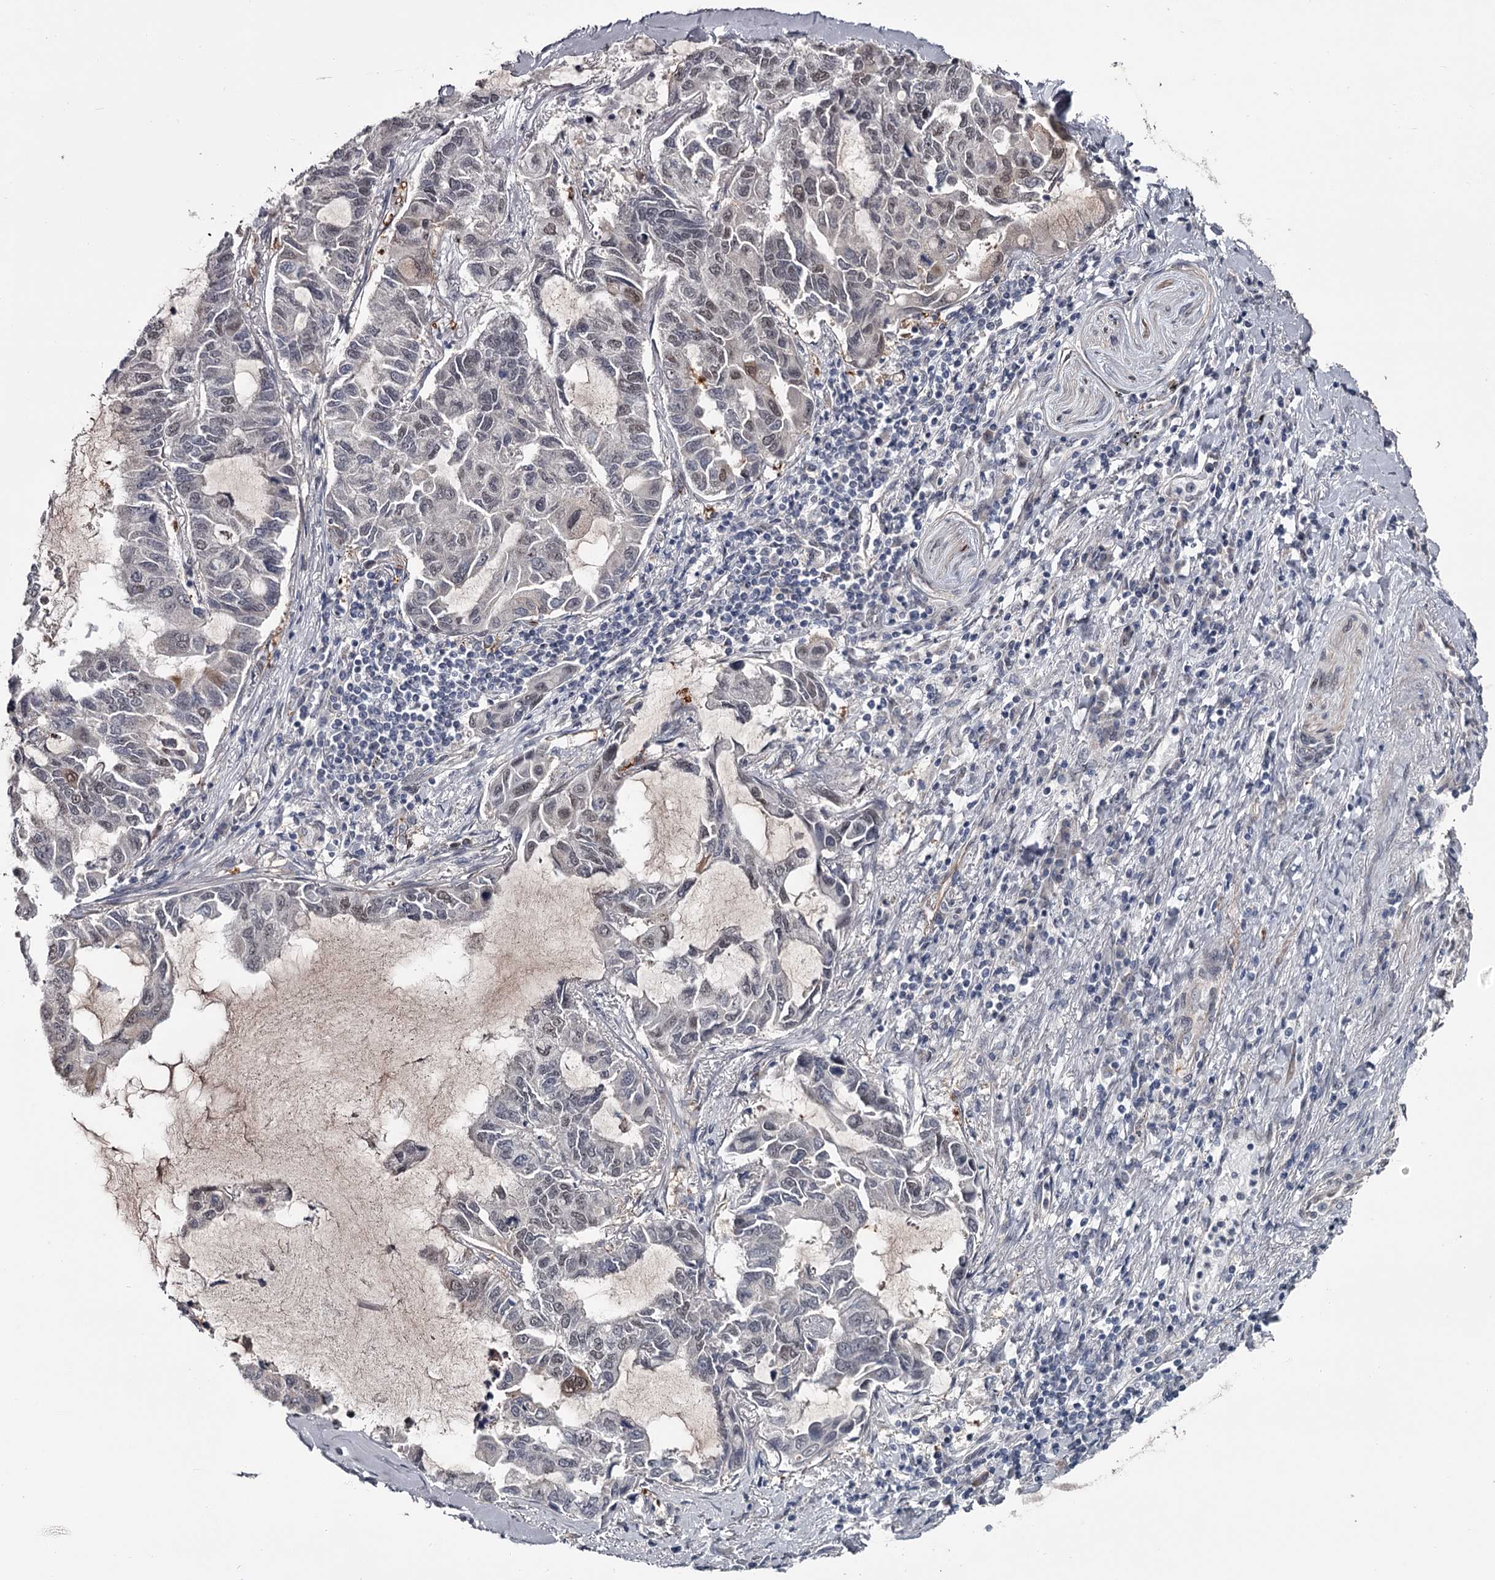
{"staining": {"intensity": "weak", "quantity": "<25%", "location": "nuclear"}, "tissue": "lung cancer", "cell_type": "Tumor cells", "image_type": "cancer", "snomed": [{"axis": "morphology", "description": "Adenocarcinoma, NOS"}, {"axis": "topography", "description": "Lung"}], "caption": "This is an immunohistochemistry micrograph of human adenocarcinoma (lung). There is no expression in tumor cells.", "gene": "PRPF40B", "patient": {"sex": "male", "age": 64}}